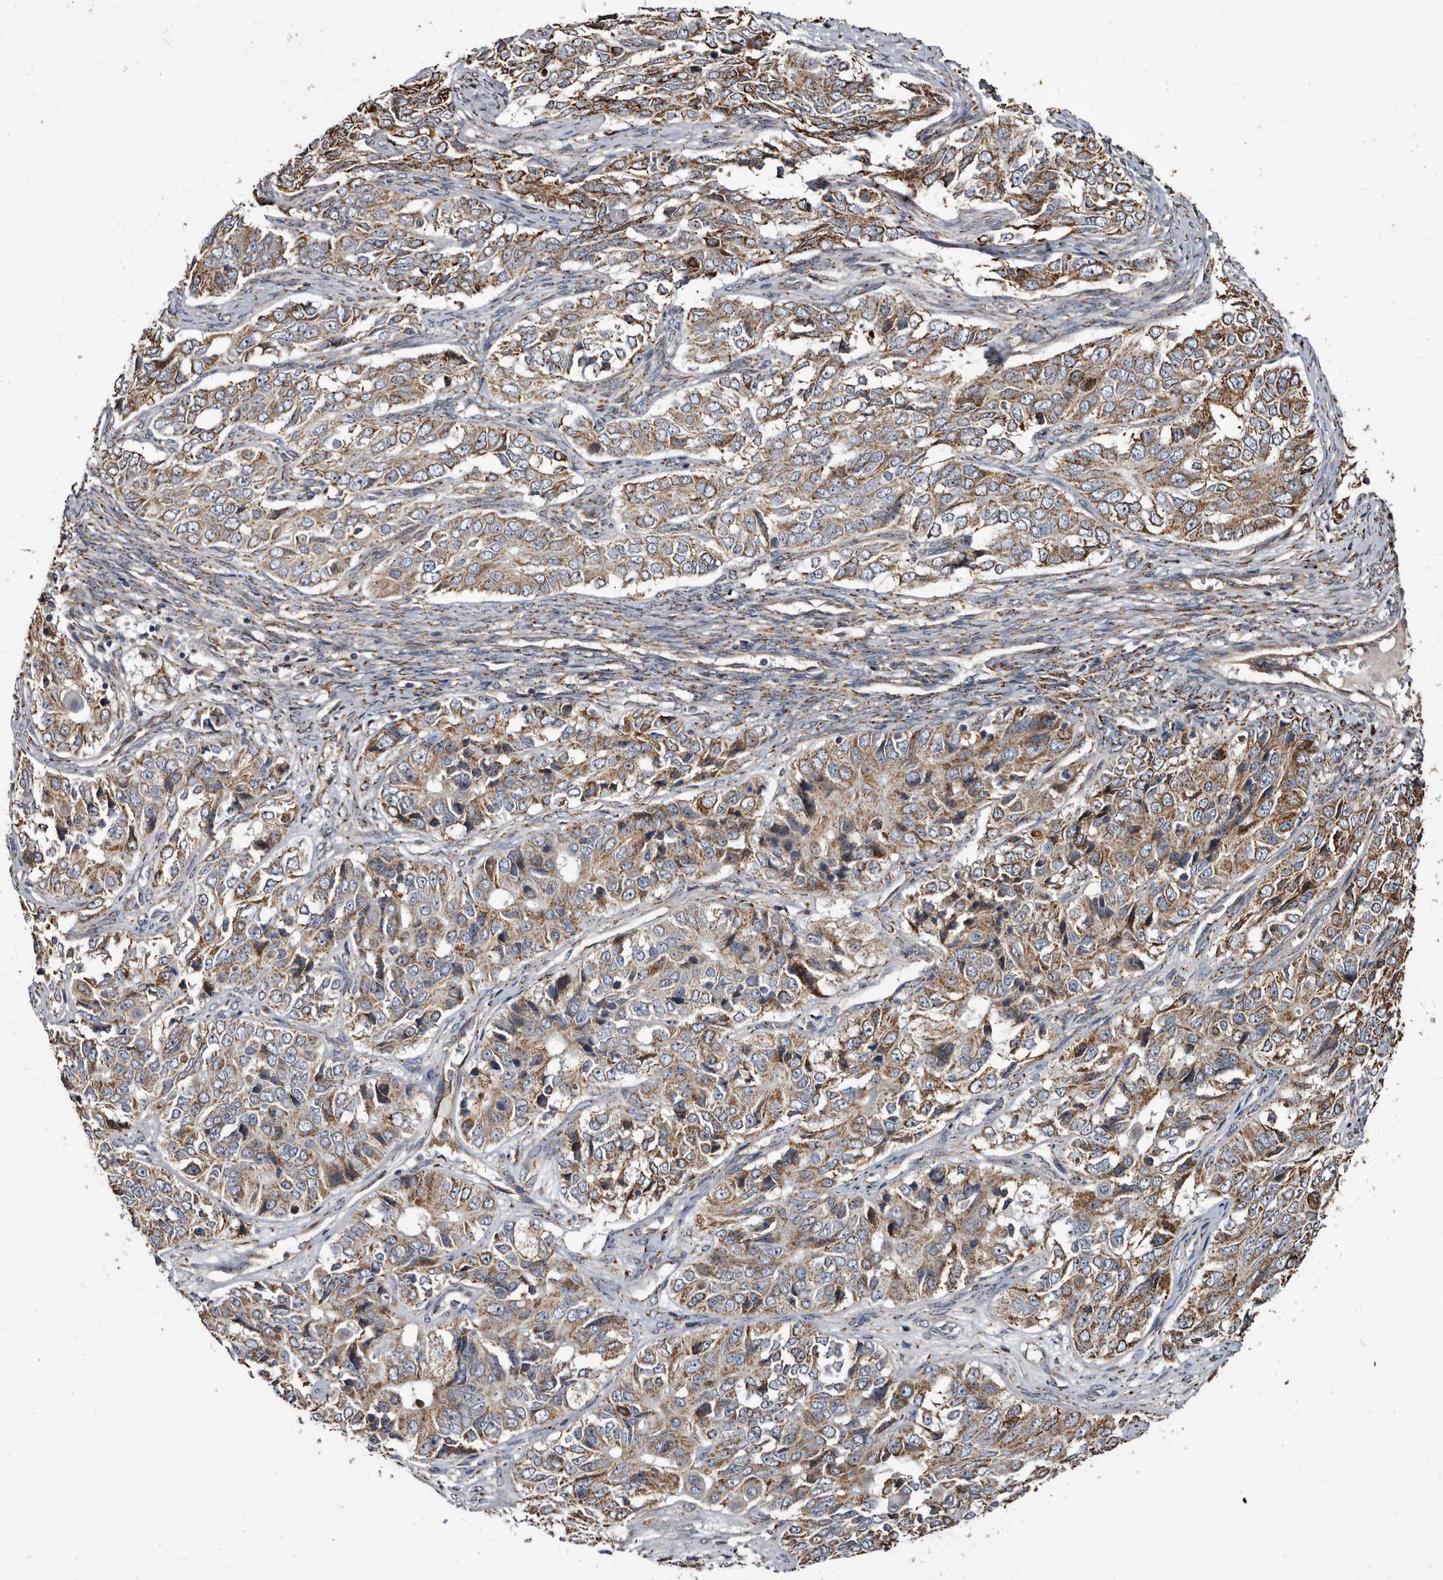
{"staining": {"intensity": "moderate", "quantity": ">75%", "location": "cytoplasmic/membranous"}, "tissue": "ovarian cancer", "cell_type": "Tumor cells", "image_type": "cancer", "snomed": [{"axis": "morphology", "description": "Carcinoma, endometroid"}, {"axis": "topography", "description": "Ovary"}], "caption": "Immunohistochemistry (IHC) of human ovarian cancer displays medium levels of moderate cytoplasmic/membranous expression in about >75% of tumor cells.", "gene": "CTSA", "patient": {"sex": "female", "age": 51}}